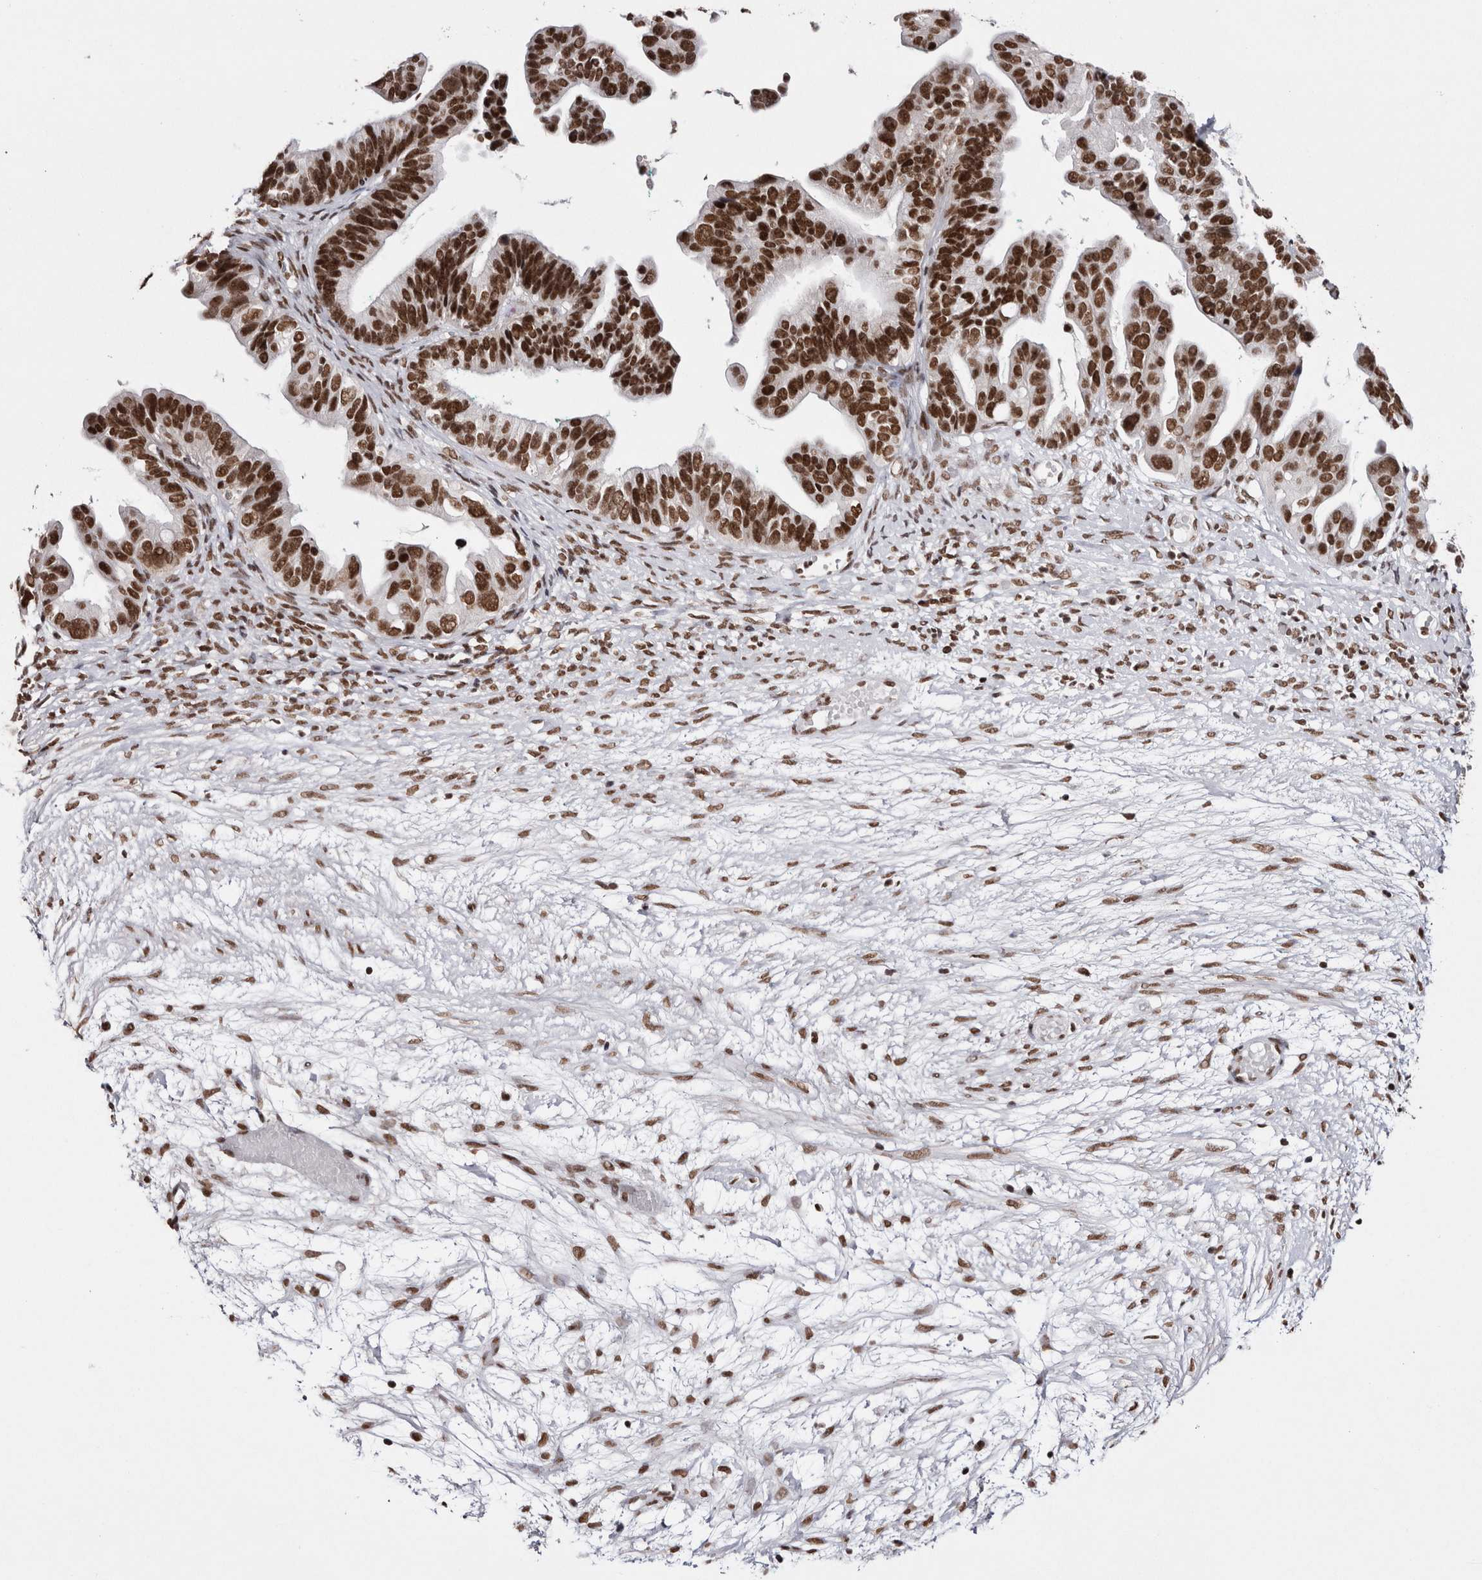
{"staining": {"intensity": "strong", "quantity": ">75%", "location": "nuclear"}, "tissue": "ovarian cancer", "cell_type": "Tumor cells", "image_type": "cancer", "snomed": [{"axis": "morphology", "description": "Cystadenocarcinoma, serous, NOS"}, {"axis": "topography", "description": "Ovary"}], "caption": "This photomicrograph exhibits immunohistochemistry staining of human ovarian serous cystadenocarcinoma, with high strong nuclear expression in approximately >75% of tumor cells.", "gene": "SMC1A", "patient": {"sex": "female", "age": 56}}